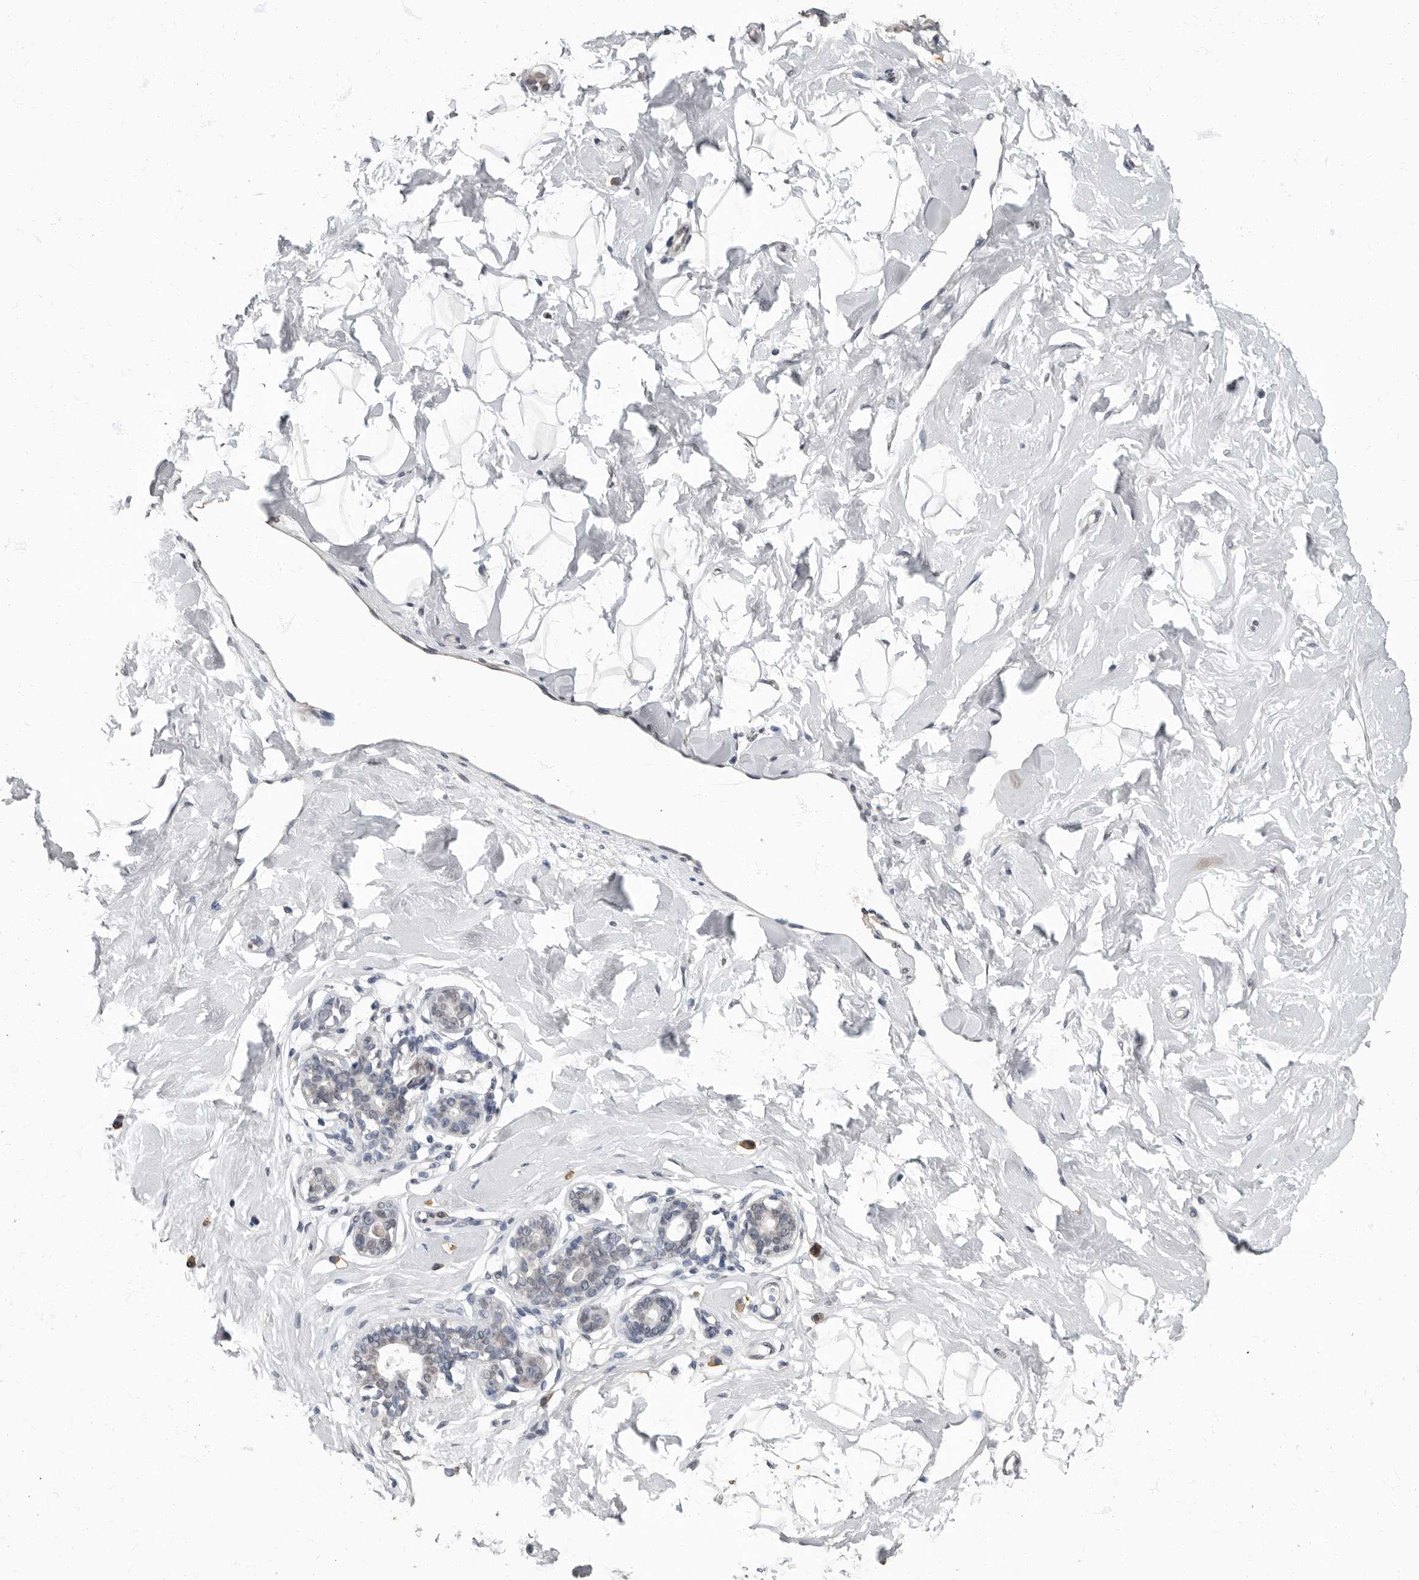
{"staining": {"intensity": "negative", "quantity": "none", "location": "none"}, "tissue": "breast", "cell_type": "Adipocytes", "image_type": "normal", "snomed": [{"axis": "morphology", "description": "Normal tissue, NOS"}, {"axis": "morphology", "description": "Adenoma, NOS"}, {"axis": "topography", "description": "Breast"}], "caption": "Immunohistochemical staining of unremarkable breast shows no significant staining in adipocytes.", "gene": "ARHGEF10", "patient": {"sex": "female", "age": 23}}